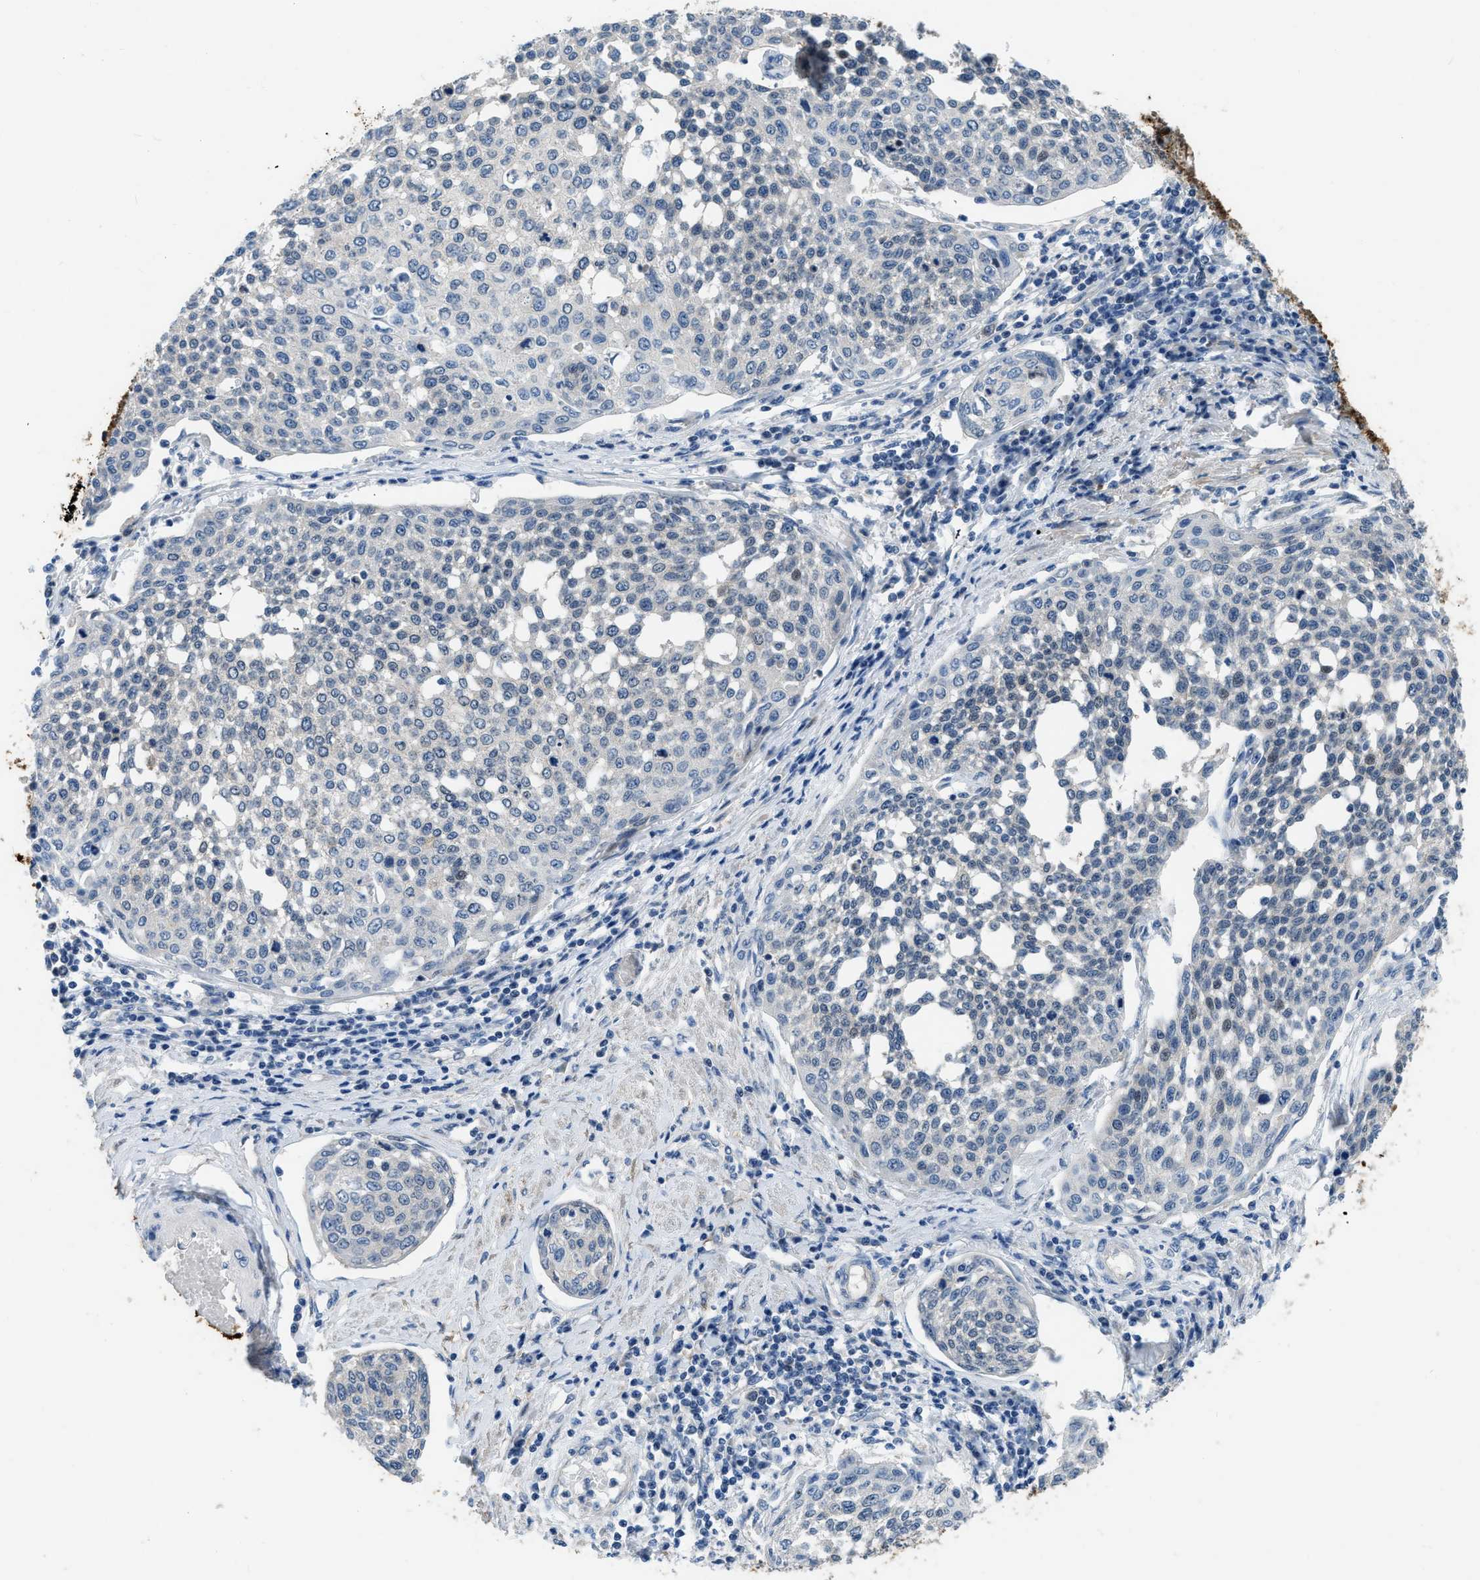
{"staining": {"intensity": "negative", "quantity": "none", "location": "none"}, "tissue": "cervical cancer", "cell_type": "Tumor cells", "image_type": "cancer", "snomed": [{"axis": "morphology", "description": "Squamous cell carcinoma, NOS"}, {"axis": "topography", "description": "Cervix"}], "caption": "This image is of squamous cell carcinoma (cervical) stained with IHC to label a protein in brown with the nuclei are counter-stained blue. There is no staining in tumor cells.", "gene": "PFKP", "patient": {"sex": "female", "age": 34}}